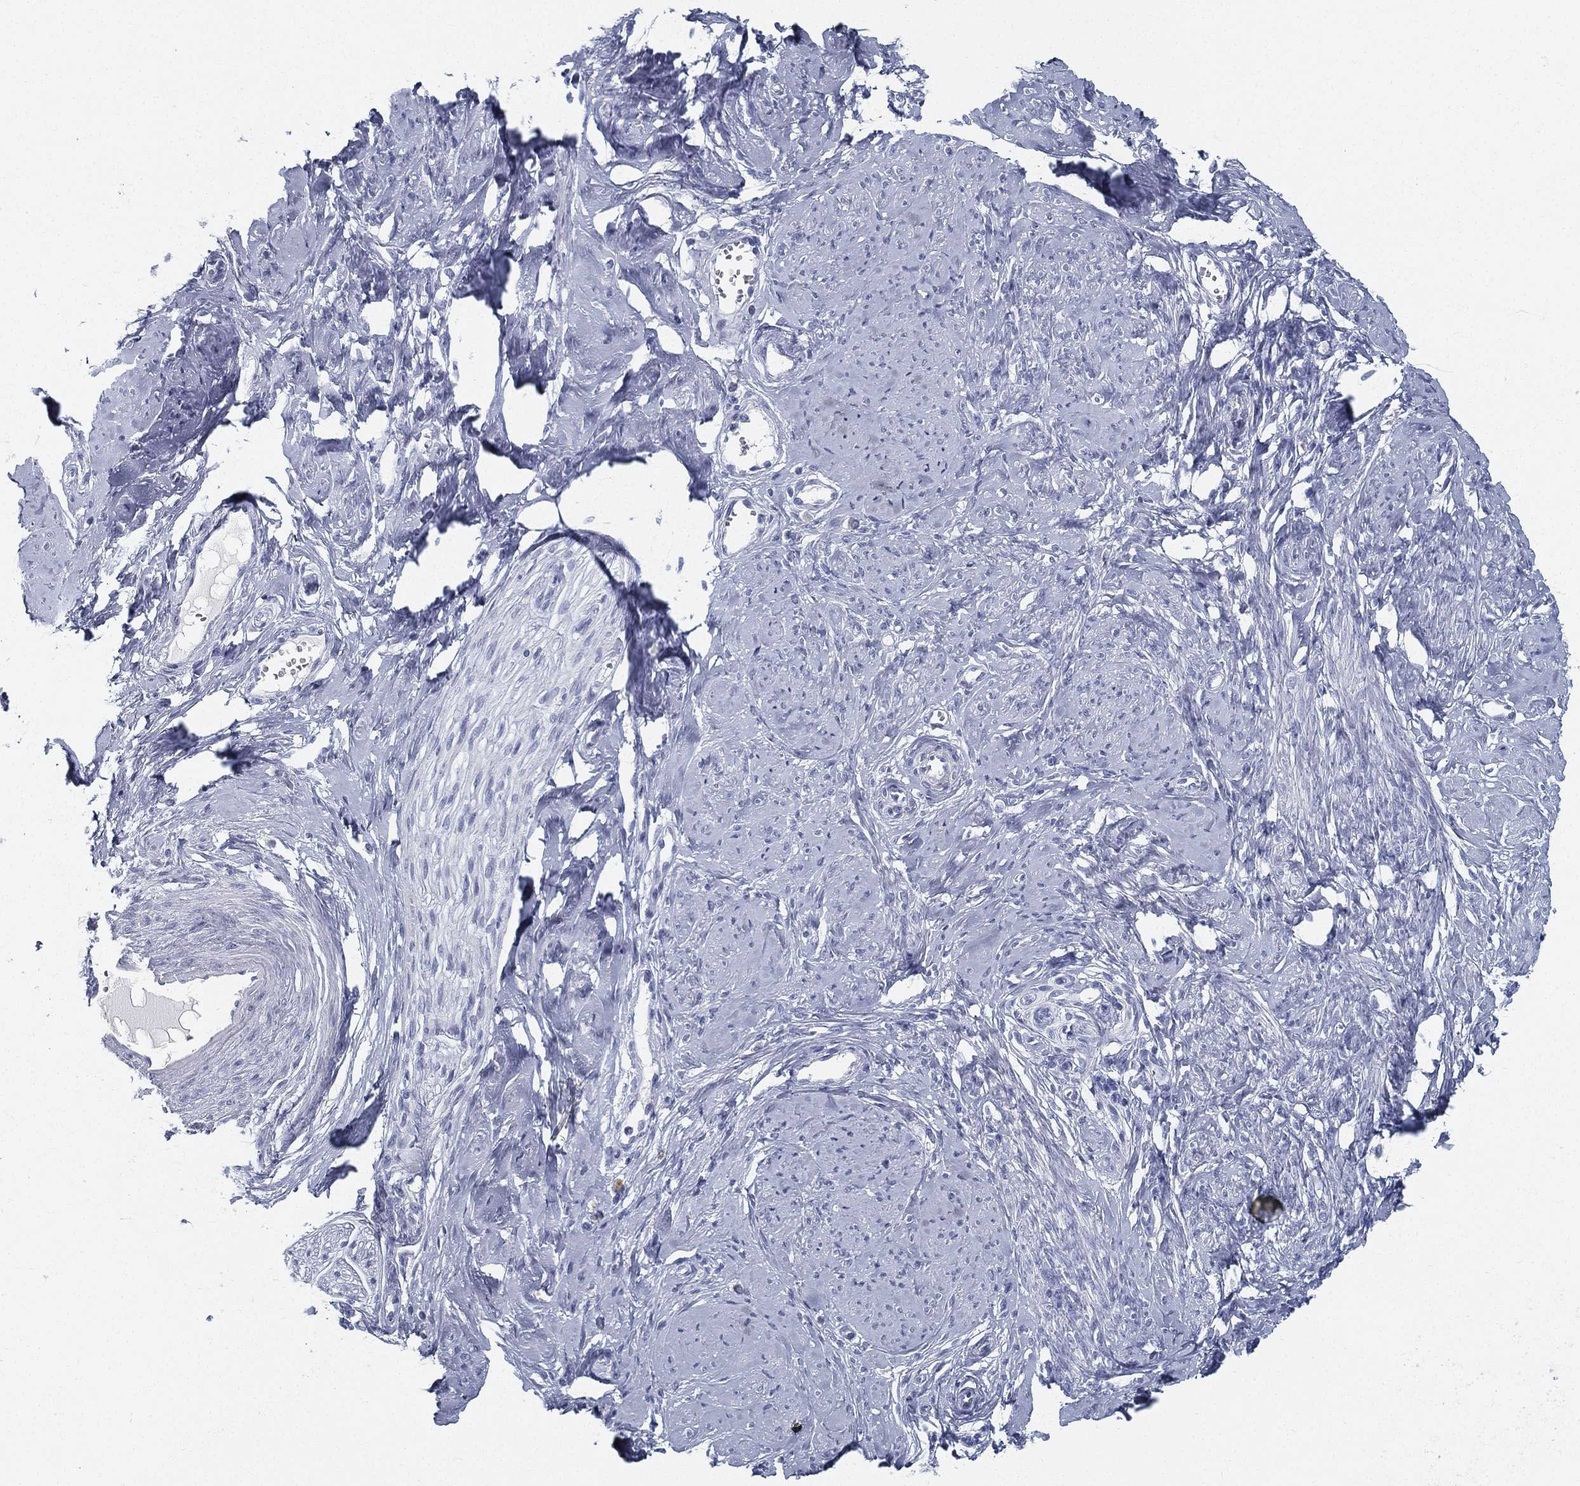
{"staining": {"intensity": "negative", "quantity": "none", "location": "none"}, "tissue": "smooth muscle", "cell_type": "Smooth muscle cells", "image_type": "normal", "snomed": [{"axis": "morphology", "description": "Normal tissue, NOS"}, {"axis": "topography", "description": "Smooth muscle"}], "caption": "This is an immunohistochemistry (IHC) image of normal smooth muscle. There is no staining in smooth muscle cells.", "gene": "SPPL2C", "patient": {"sex": "female", "age": 48}}